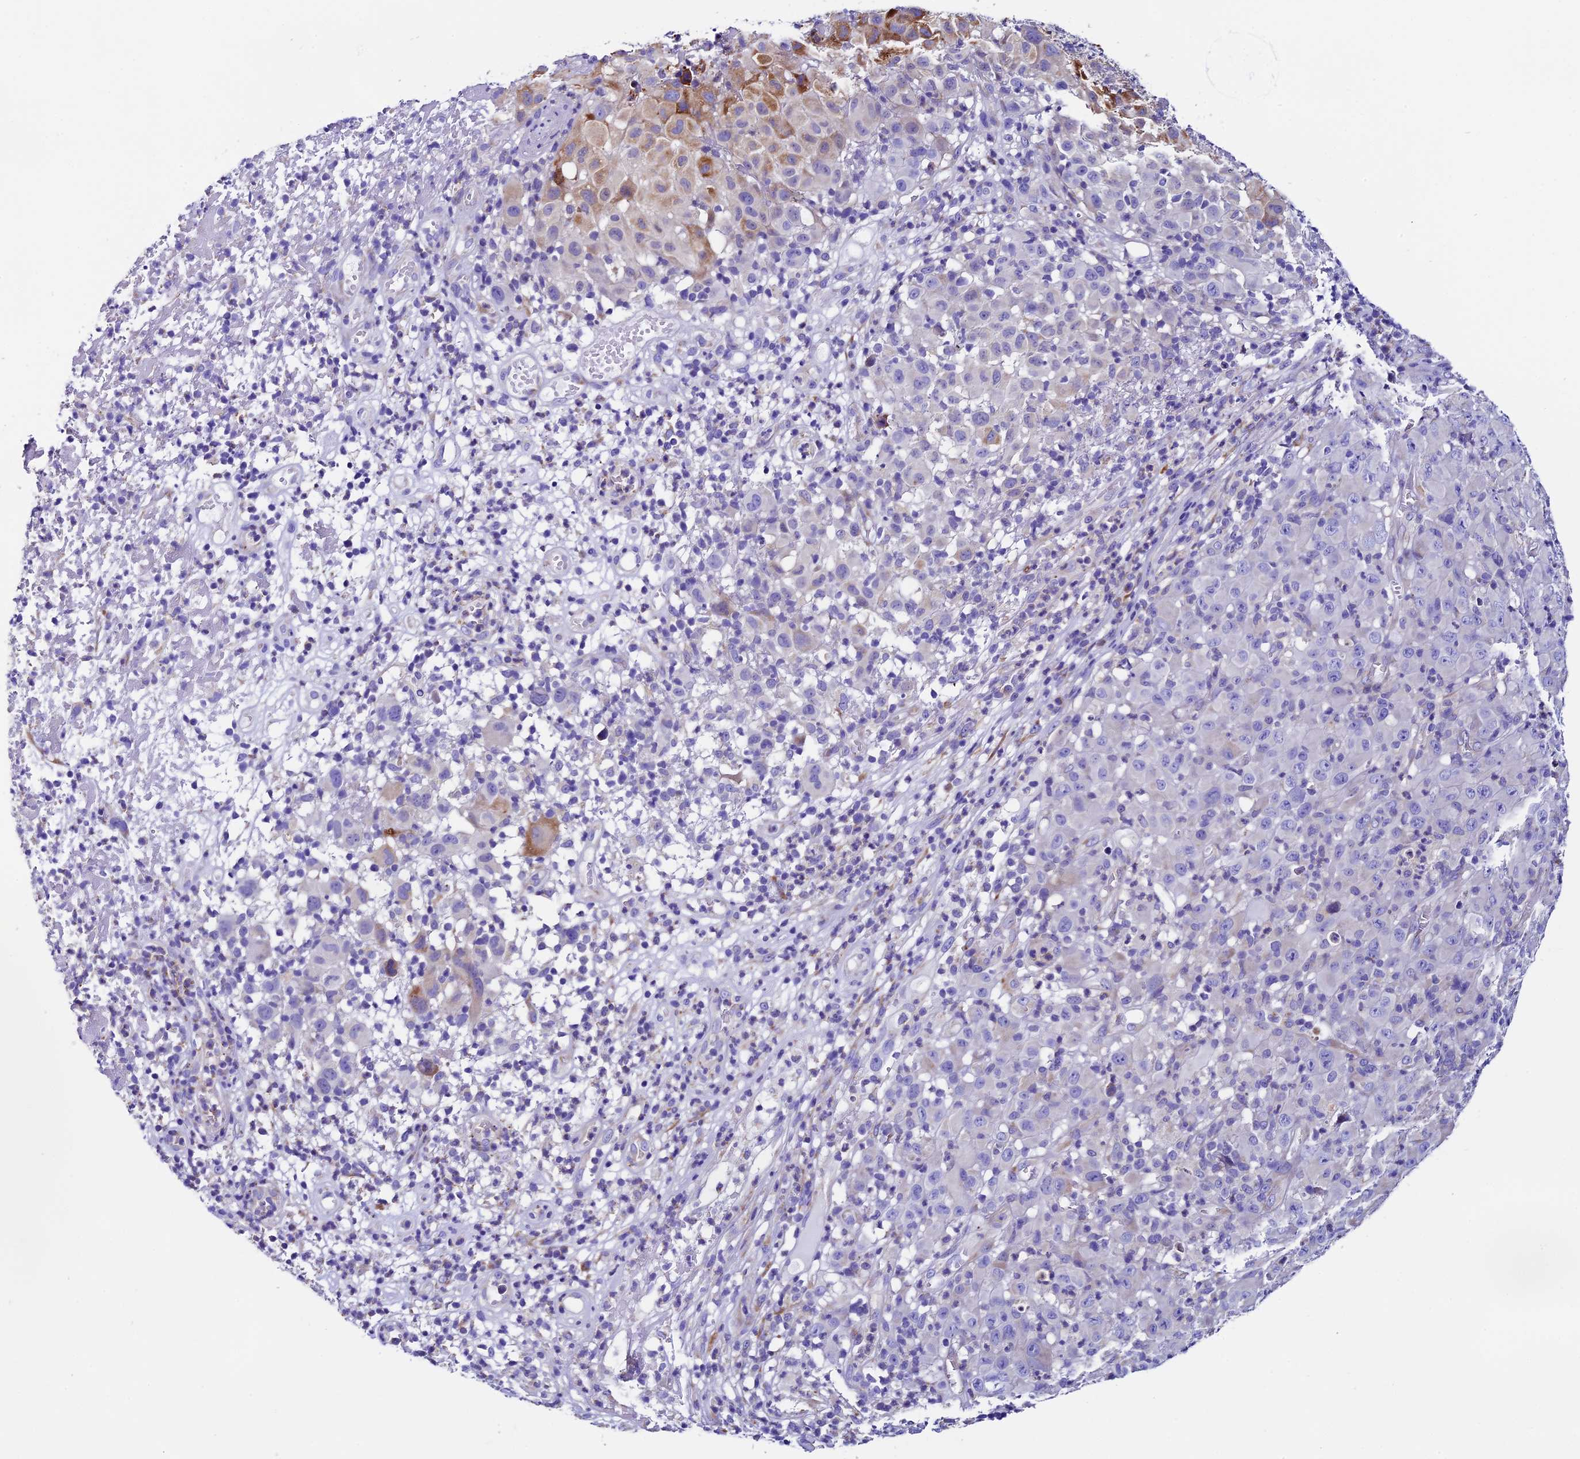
{"staining": {"intensity": "moderate", "quantity": "<25%", "location": "cytoplasmic/membranous"}, "tissue": "melanoma", "cell_type": "Tumor cells", "image_type": "cancer", "snomed": [{"axis": "morphology", "description": "Malignant melanoma, NOS"}, {"axis": "topography", "description": "Skin"}], "caption": "A brown stain shows moderate cytoplasmic/membranous staining of a protein in melanoma tumor cells.", "gene": "COMTD1", "patient": {"sex": "male", "age": 73}}